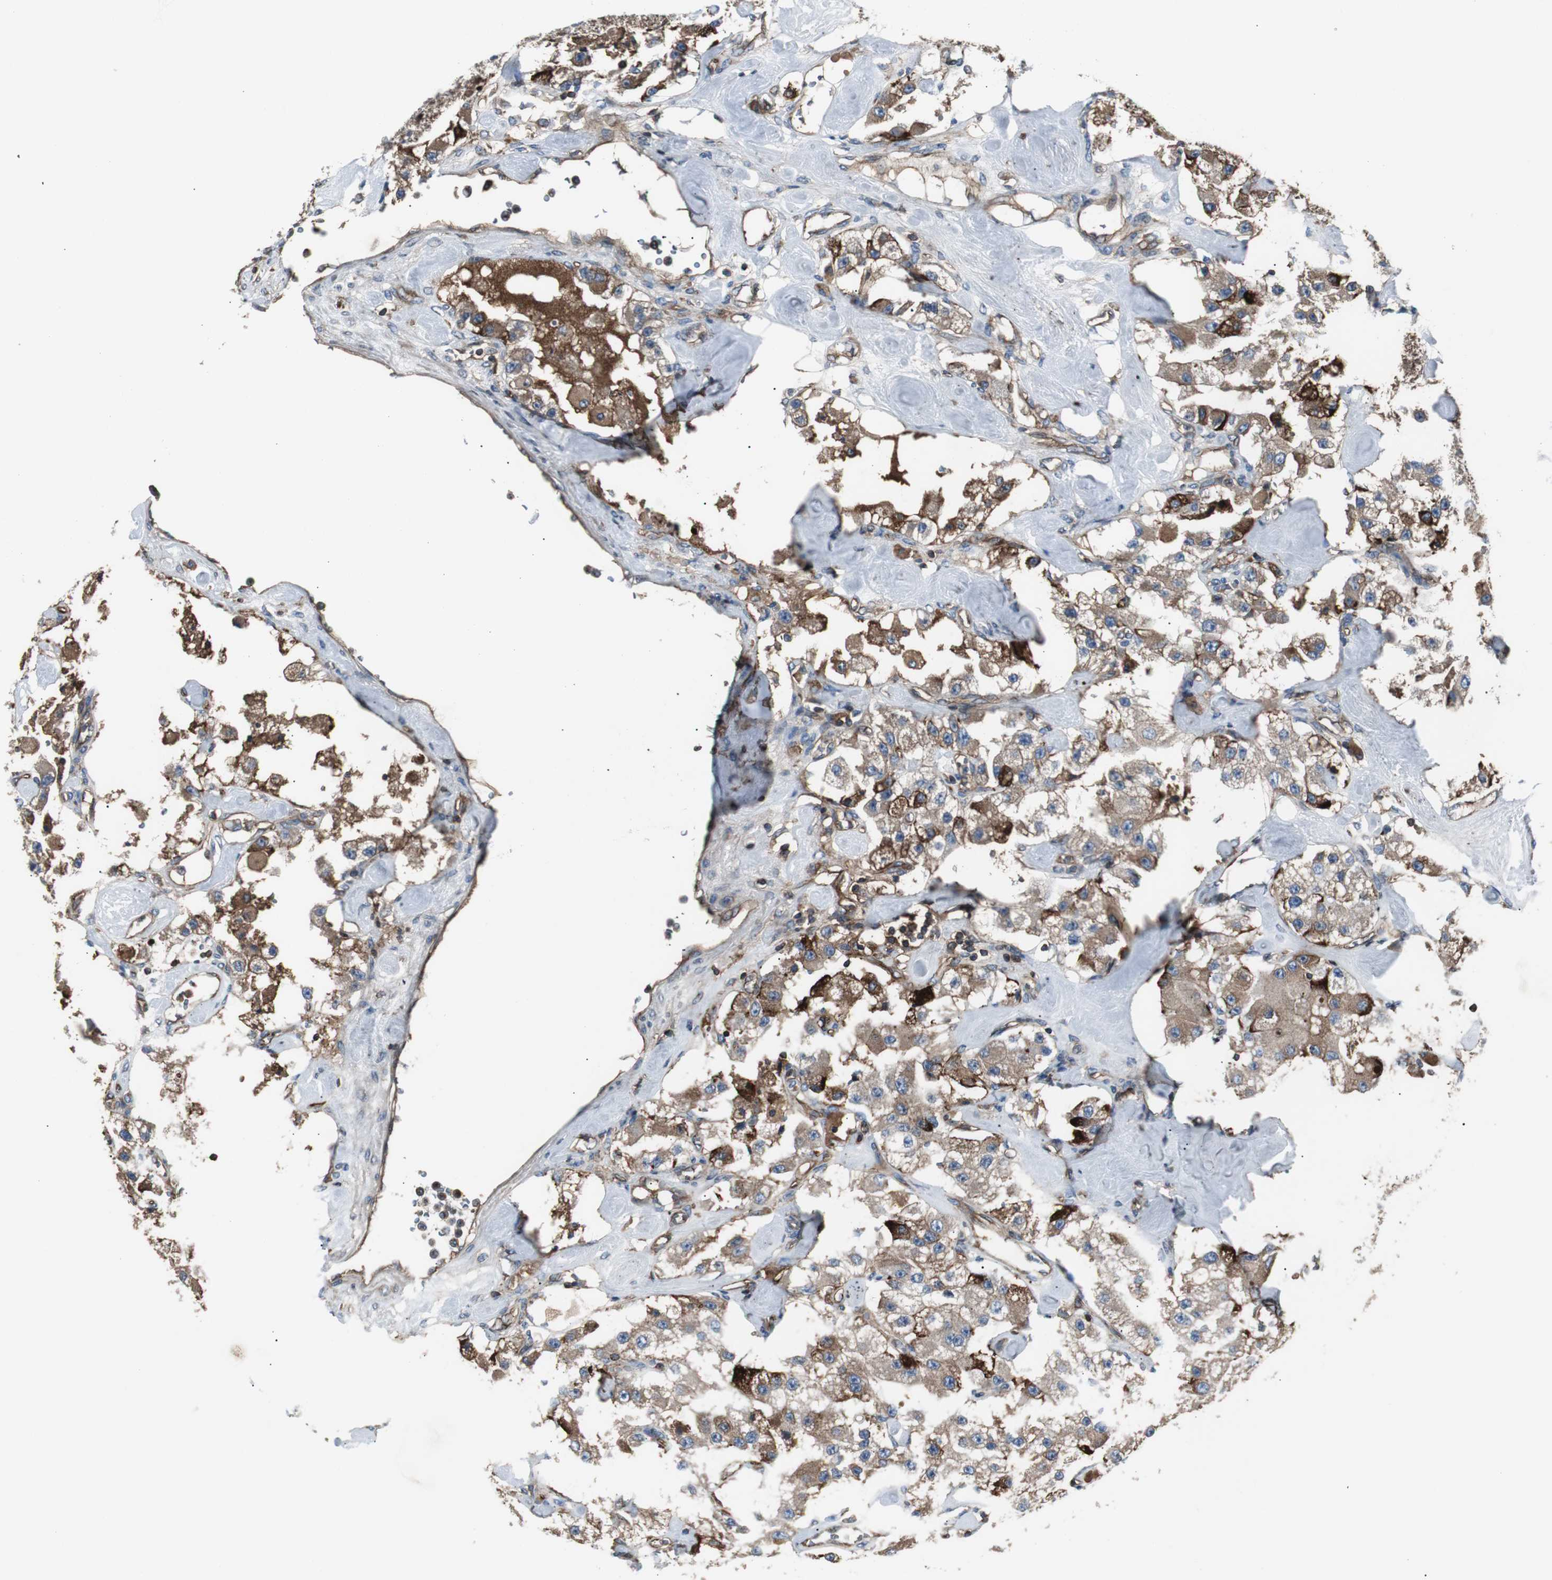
{"staining": {"intensity": "strong", "quantity": "25%-75%", "location": "cytoplasmic/membranous"}, "tissue": "carcinoid", "cell_type": "Tumor cells", "image_type": "cancer", "snomed": [{"axis": "morphology", "description": "Carcinoid, malignant, NOS"}, {"axis": "topography", "description": "Pancreas"}], "caption": "Protein staining of carcinoid (malignant) tissue shows strong cytoplasmic/membranous positivity in approximately 25%-75% of tumor cells.", "gene": "B2M", "patient": {"sex": "male", "age": 41}}